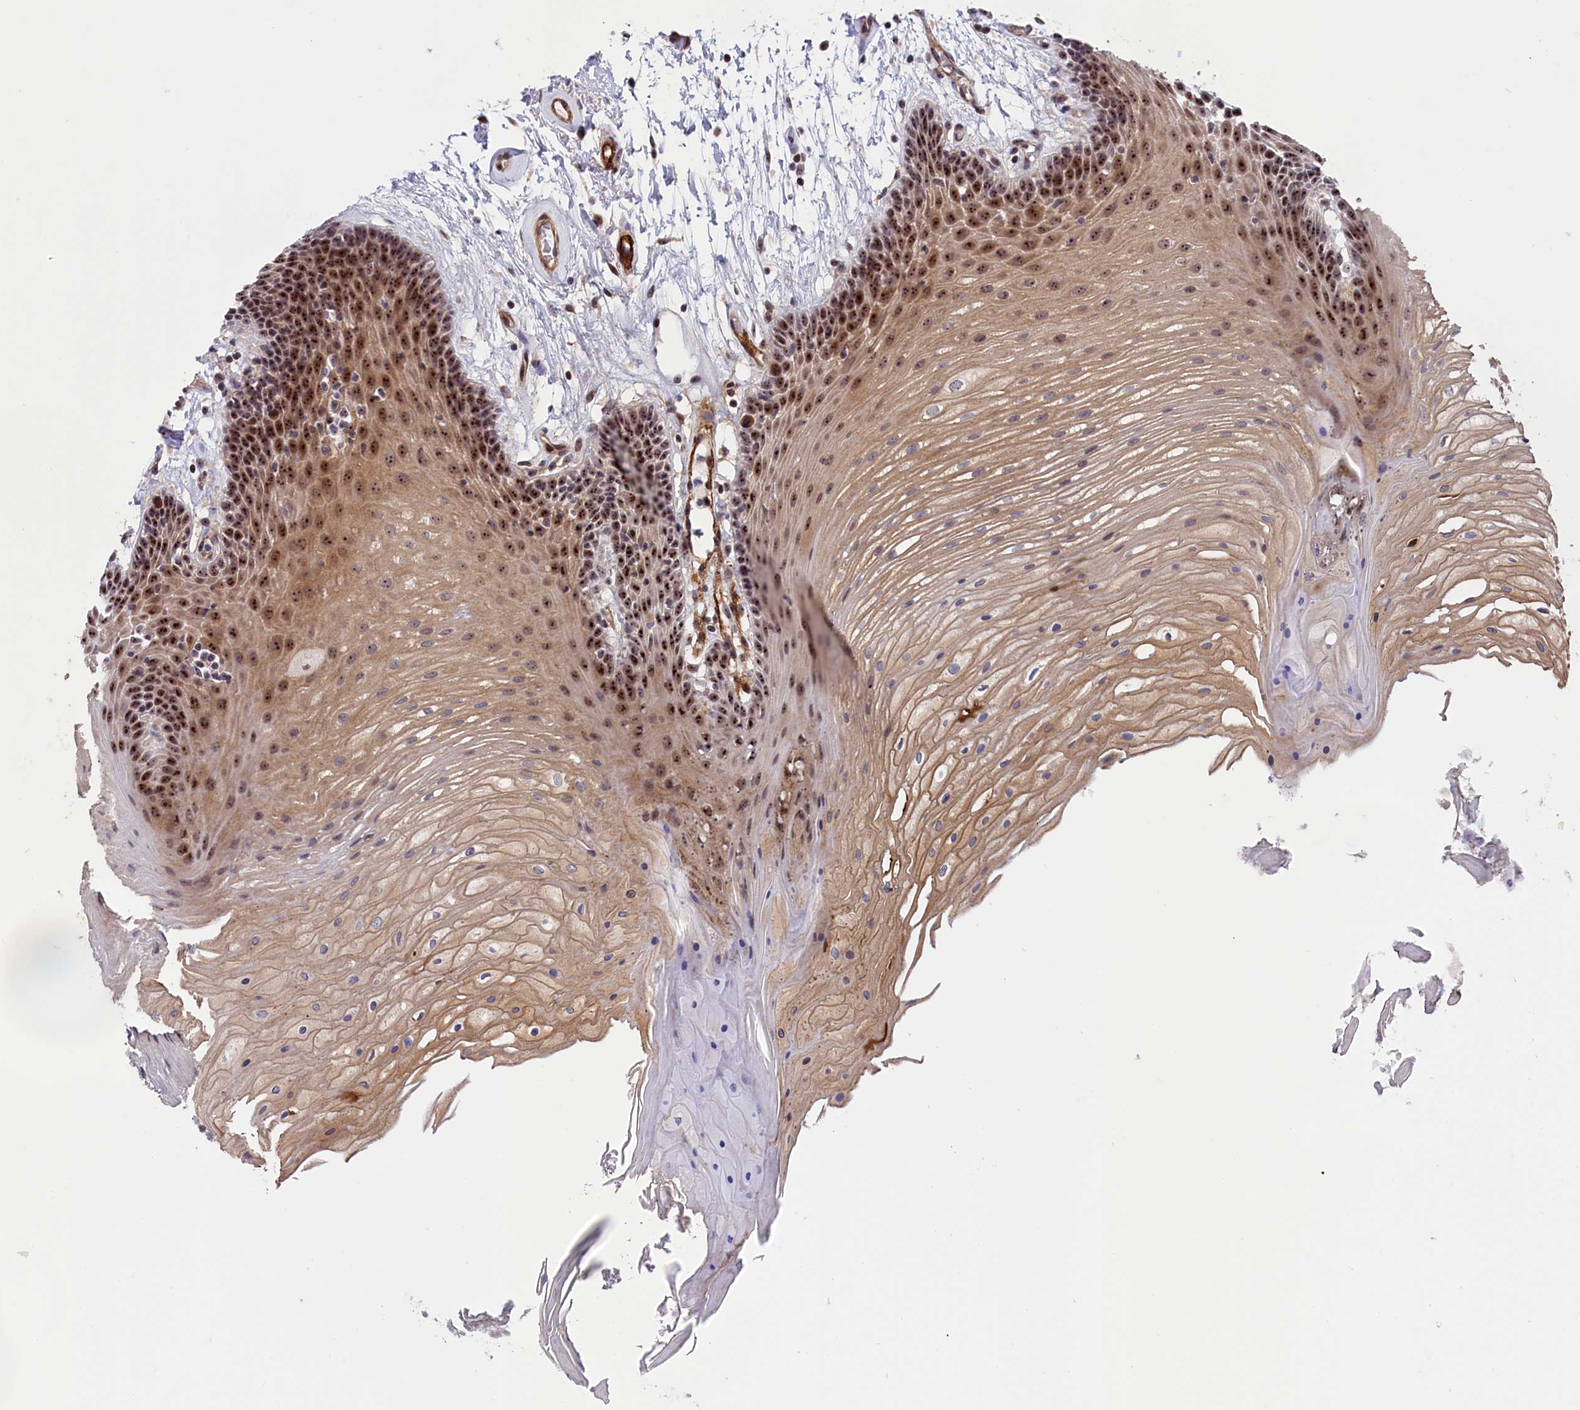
{"staining": {"intensity": "strong", "quantity": "25%-75%", "location": "nuclear"}, "tissue": "oral mucosa", "cell_type": "Squamous epithelial cells", "image_type": "normal", "snomed": [{"axis": "morphology", "description": "Normal tissue, NOS"}, {"axis": "topography", "description": "Oral tissue"}], "caption": "Immunohistochemistry histopathology image of unremarkable oral mucosa: oral mucosa stained using IHC shows high levels of strong protein expression localized specifically in the nuclear of squamous epithelial cells, appearing as a nuclear brown color.", "gene": "PPAN", "patient": {"sex": "female", "age": 80}}